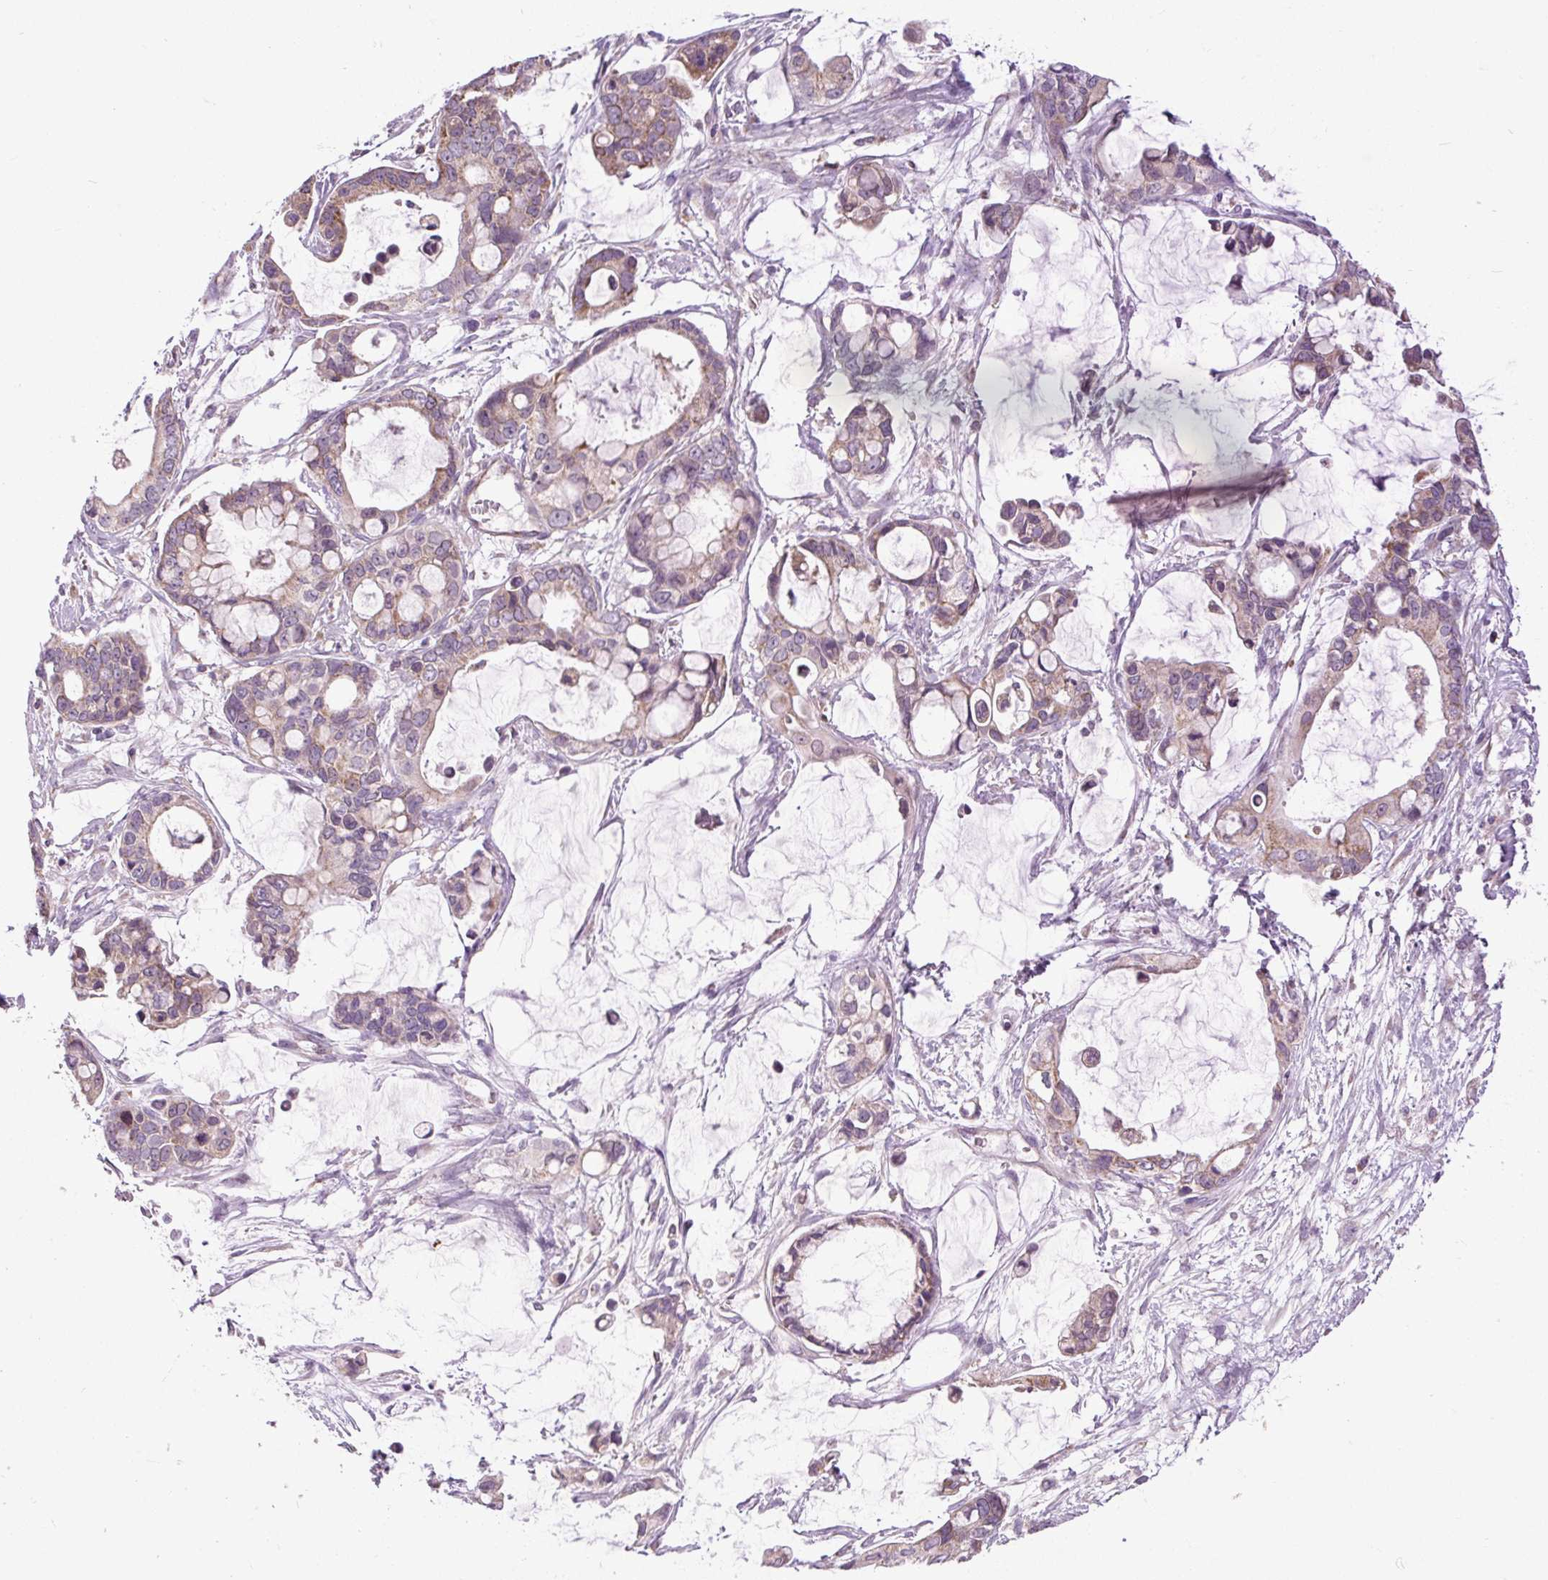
{"staining": {"intensity": "weak", "quantity": "25%-75%", "location": "cytoplasmic/membranous"}, "tissue": "ovarian cancer", "cell_type": "Tumor cells", "image_type": "cancer", "snomed": [{"axis": "morphology", "description": "Cystadenocarcinoma, mucinous, NOS"}, {"axis": "topography", "description": "Ovary"}], "caption": "Ovarian cancer stained with DAB (3,3'-diaminobenzidine) immunohistochemistry (IHC) displays low levels of weak cytoplasmic/membranous positivity in approximately 25%-75% of tumor cells.", "gene": "TM2D3", "patient": {"sex": "female", "age": 63}}